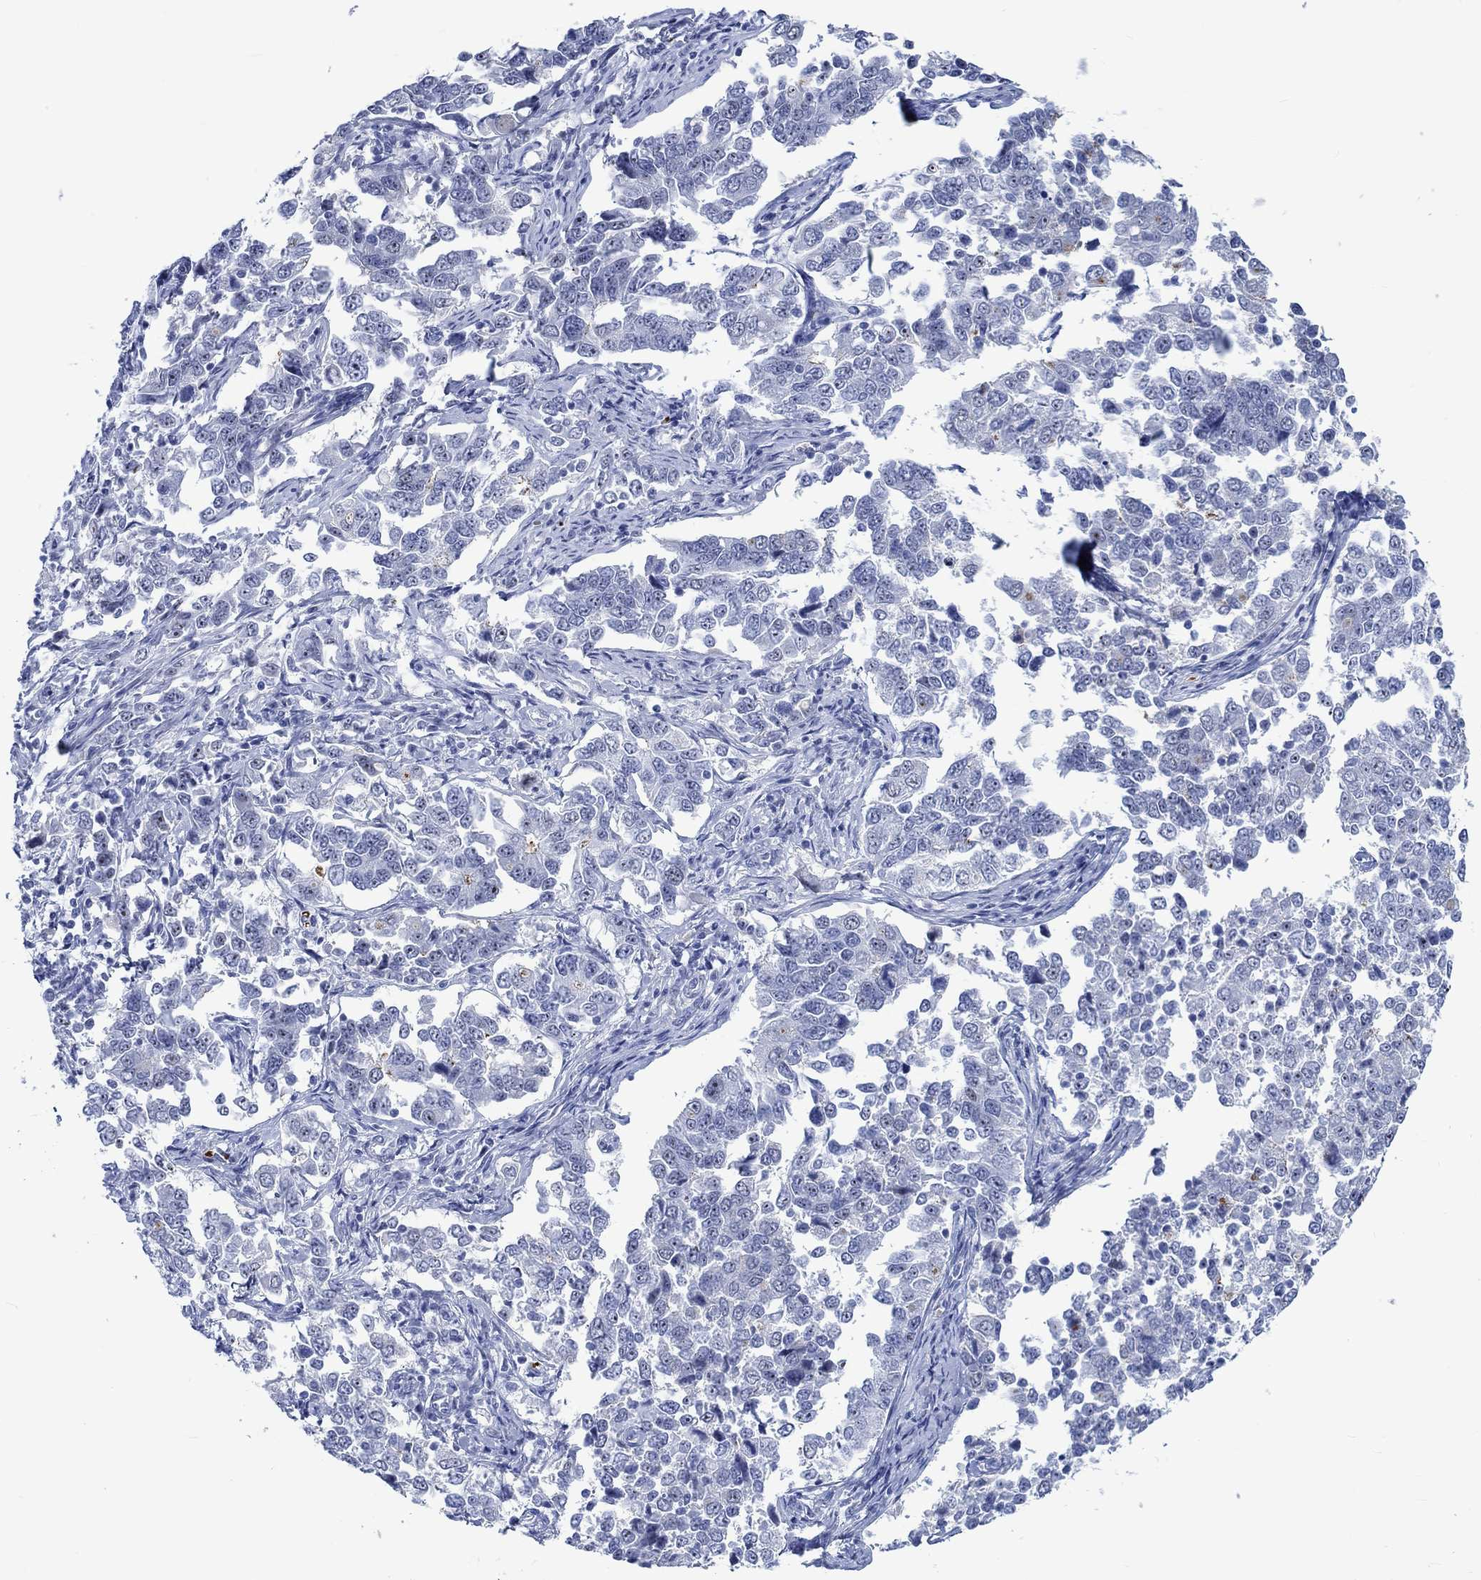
{"staining": {"intensity": "strong", "quantity": "<25%", "location": "nuclear"}, "tissue": "endometrial cancer", "cell_type": "Tumor cells", "image_type": "cancer", "snomed": [{"axis": "morphology", "description": "Adenocarcinoma, NOS"}, {"axis": "topography", "description": "Endometrium"}], "caption": "Immunohistochemistry (IHC) (DAB (3,3'-diaminobenzidine)) staining of human endometrial cancer (adenocarcinoma) displays strong nuclear protein staining in approximately <25% of tumor cells. Nuclei are stained in blue.", "gene": "ZNF446", "patient": {"sex": "female", "age": 43}}